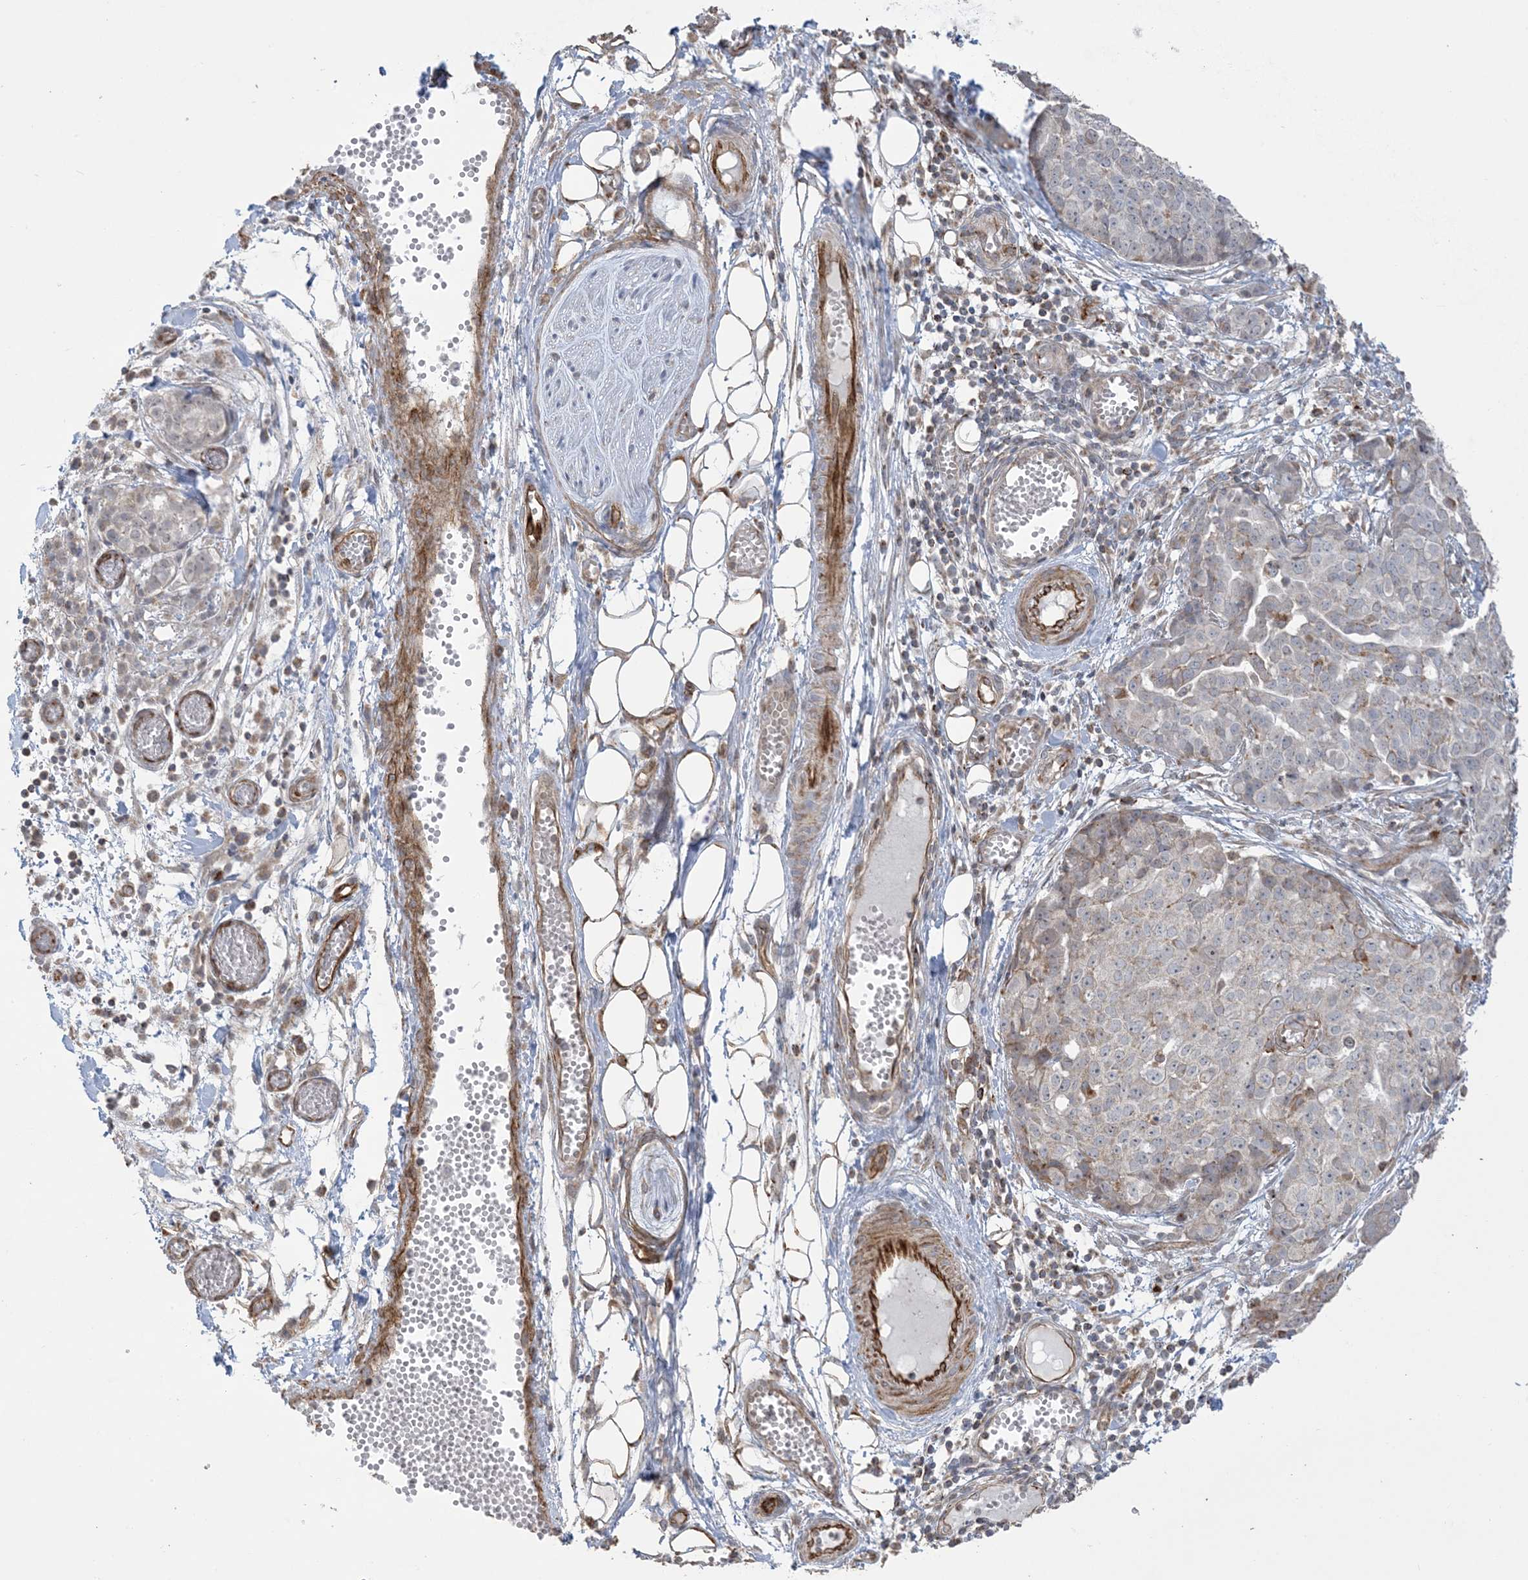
{"staining": {"intensity": "weak", "quantity": "<25%", "location": "cytoplasmic/membranous"}, "tissue": "ovarian cancer", "cell_type": "Tumor cells", "image_type": "cancer", "snomed": [{"axis": "morphology", "description": "Cystadenocarcinoma, serous, NOS"}, {"axis": "topography", "description": "Soft tissue"}, {"axis": "topography", "description": "Ovary"}], "caption": "Ovarian cancer was stained to show a protein in brown. There is no significant expression in tumor cells. (DAB IHC visualized using brightfield microscopy, high magnification).", "gene": "AGA", "patient": {"sex": "female", "age": 57}}